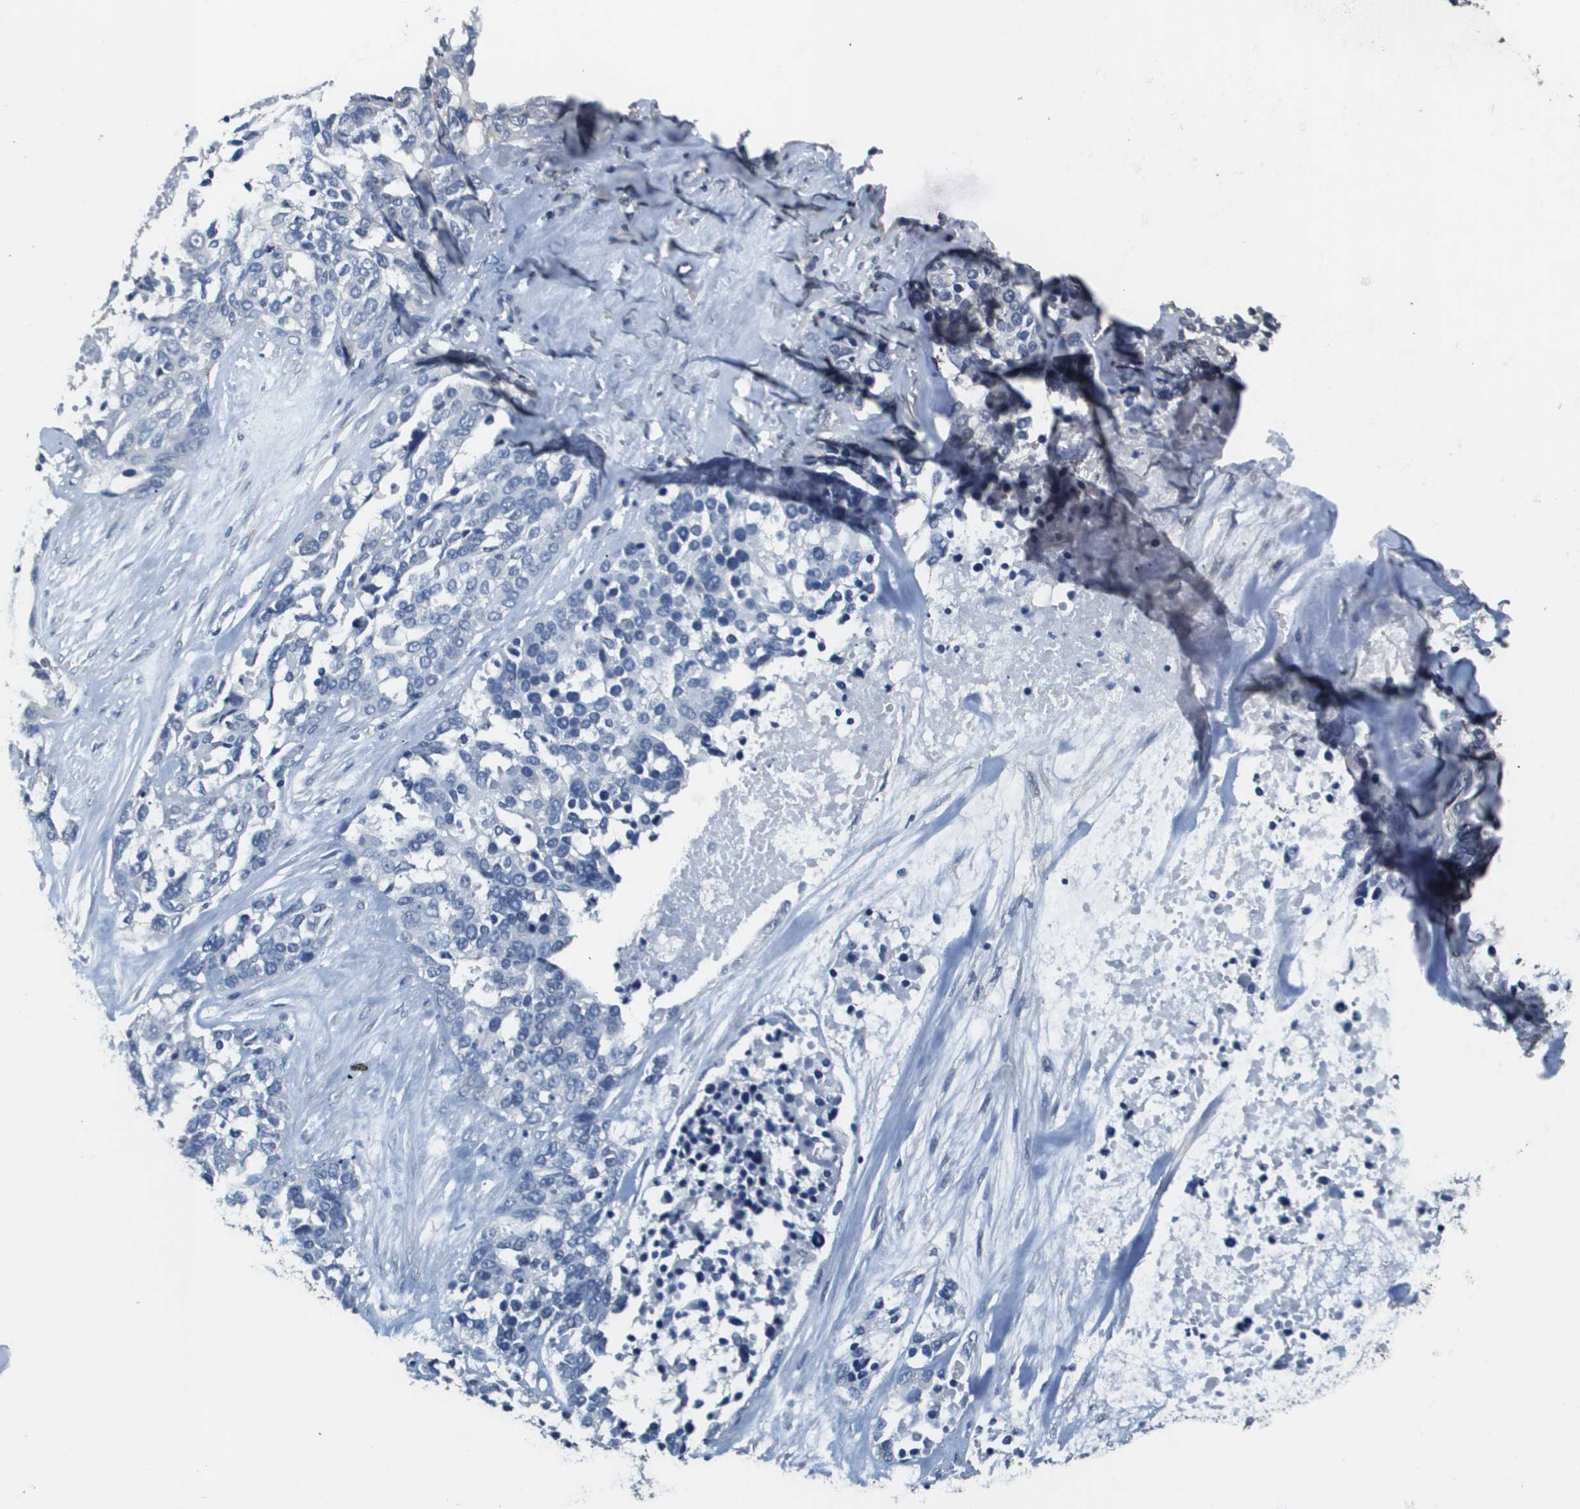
{"staining": {"intensity": "negative", "quantity": "none", "location": "none"}, "tissue": "ovarian cancer", "cell_type": "Tumor cells", "image_type": "cancer", "snomed": [{"axis": "morphology", "description": "Cystadenocarcinoma, serous, NOS"}, {"axis": "topography", "description": "Ovary"}], "caption": "Ovarian serous cystadenocarcinoma was stained to show a protein in brown. There is no significant staining in tumor cells. (DAB immunohistochemistry (IHC) with hematoxylin counter stain).", "gene": "MT3", "patient": {"sex": "female", "age": 44}}